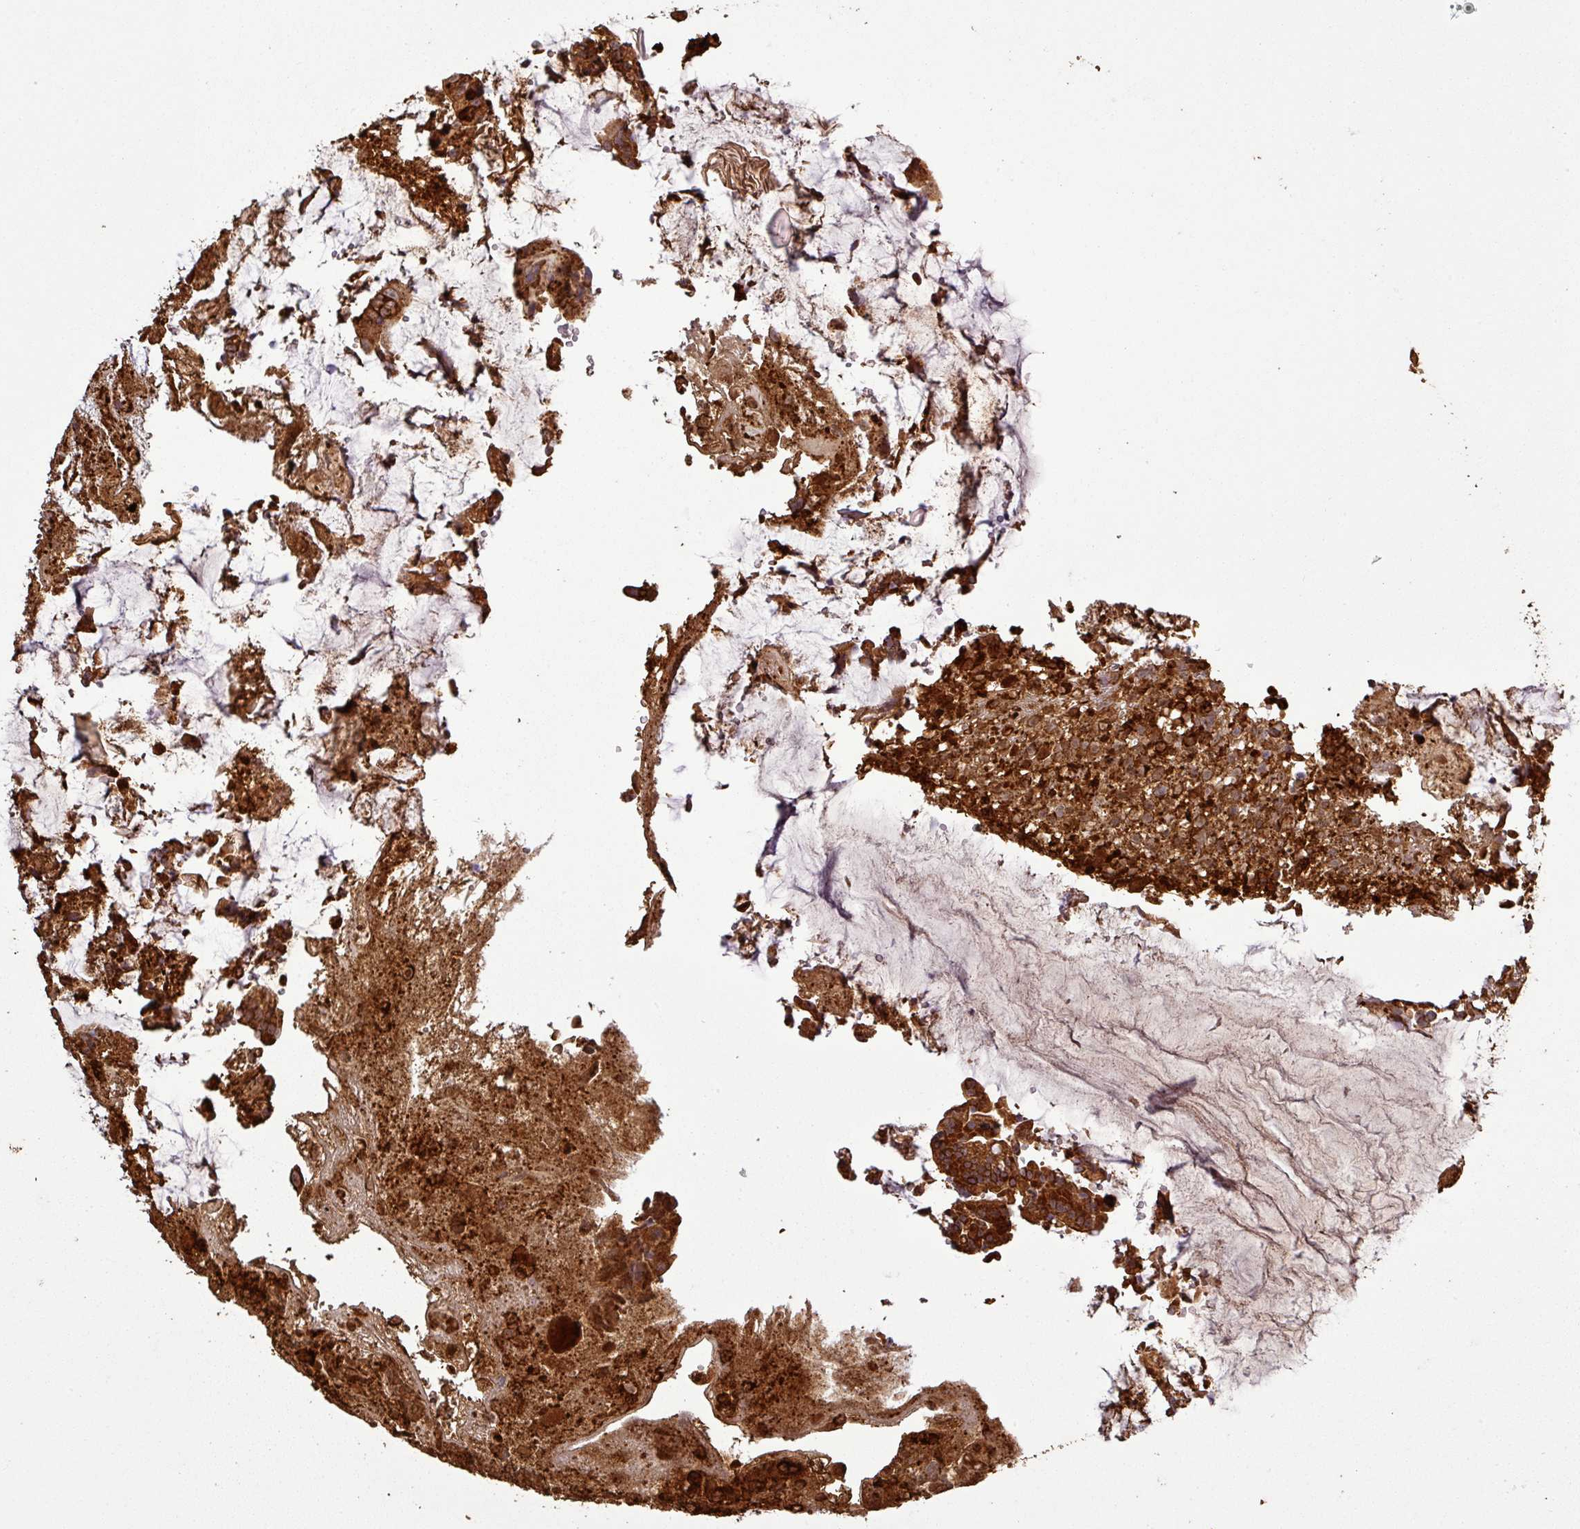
{"staining": {"intensity": "strong", "quantity": ">75%", "location": "cytoplasmic/membranous"}, "tissue": "colorectal cancer", "cell_type": "Tumor cells", "image_type": "cancer", "snomed": [{"axis": "morphology", "description": "Adenocarcinoma, NOS"}, {"axis": "topography", "description": "Colon"}], "caption": "Brown immunohistochemical staining in colorectal cancer (adenocarcinoma) exhibits strong cytoplasmic/membranous positivity in about >75% of tumor cells. The protein is stained brown, and the nuclei are stained in blue (DAB IHC with brightfield microscopy, high magnification).", "gene": "PLEKHM1", "patient": {"sex": "female", "age": 86}}